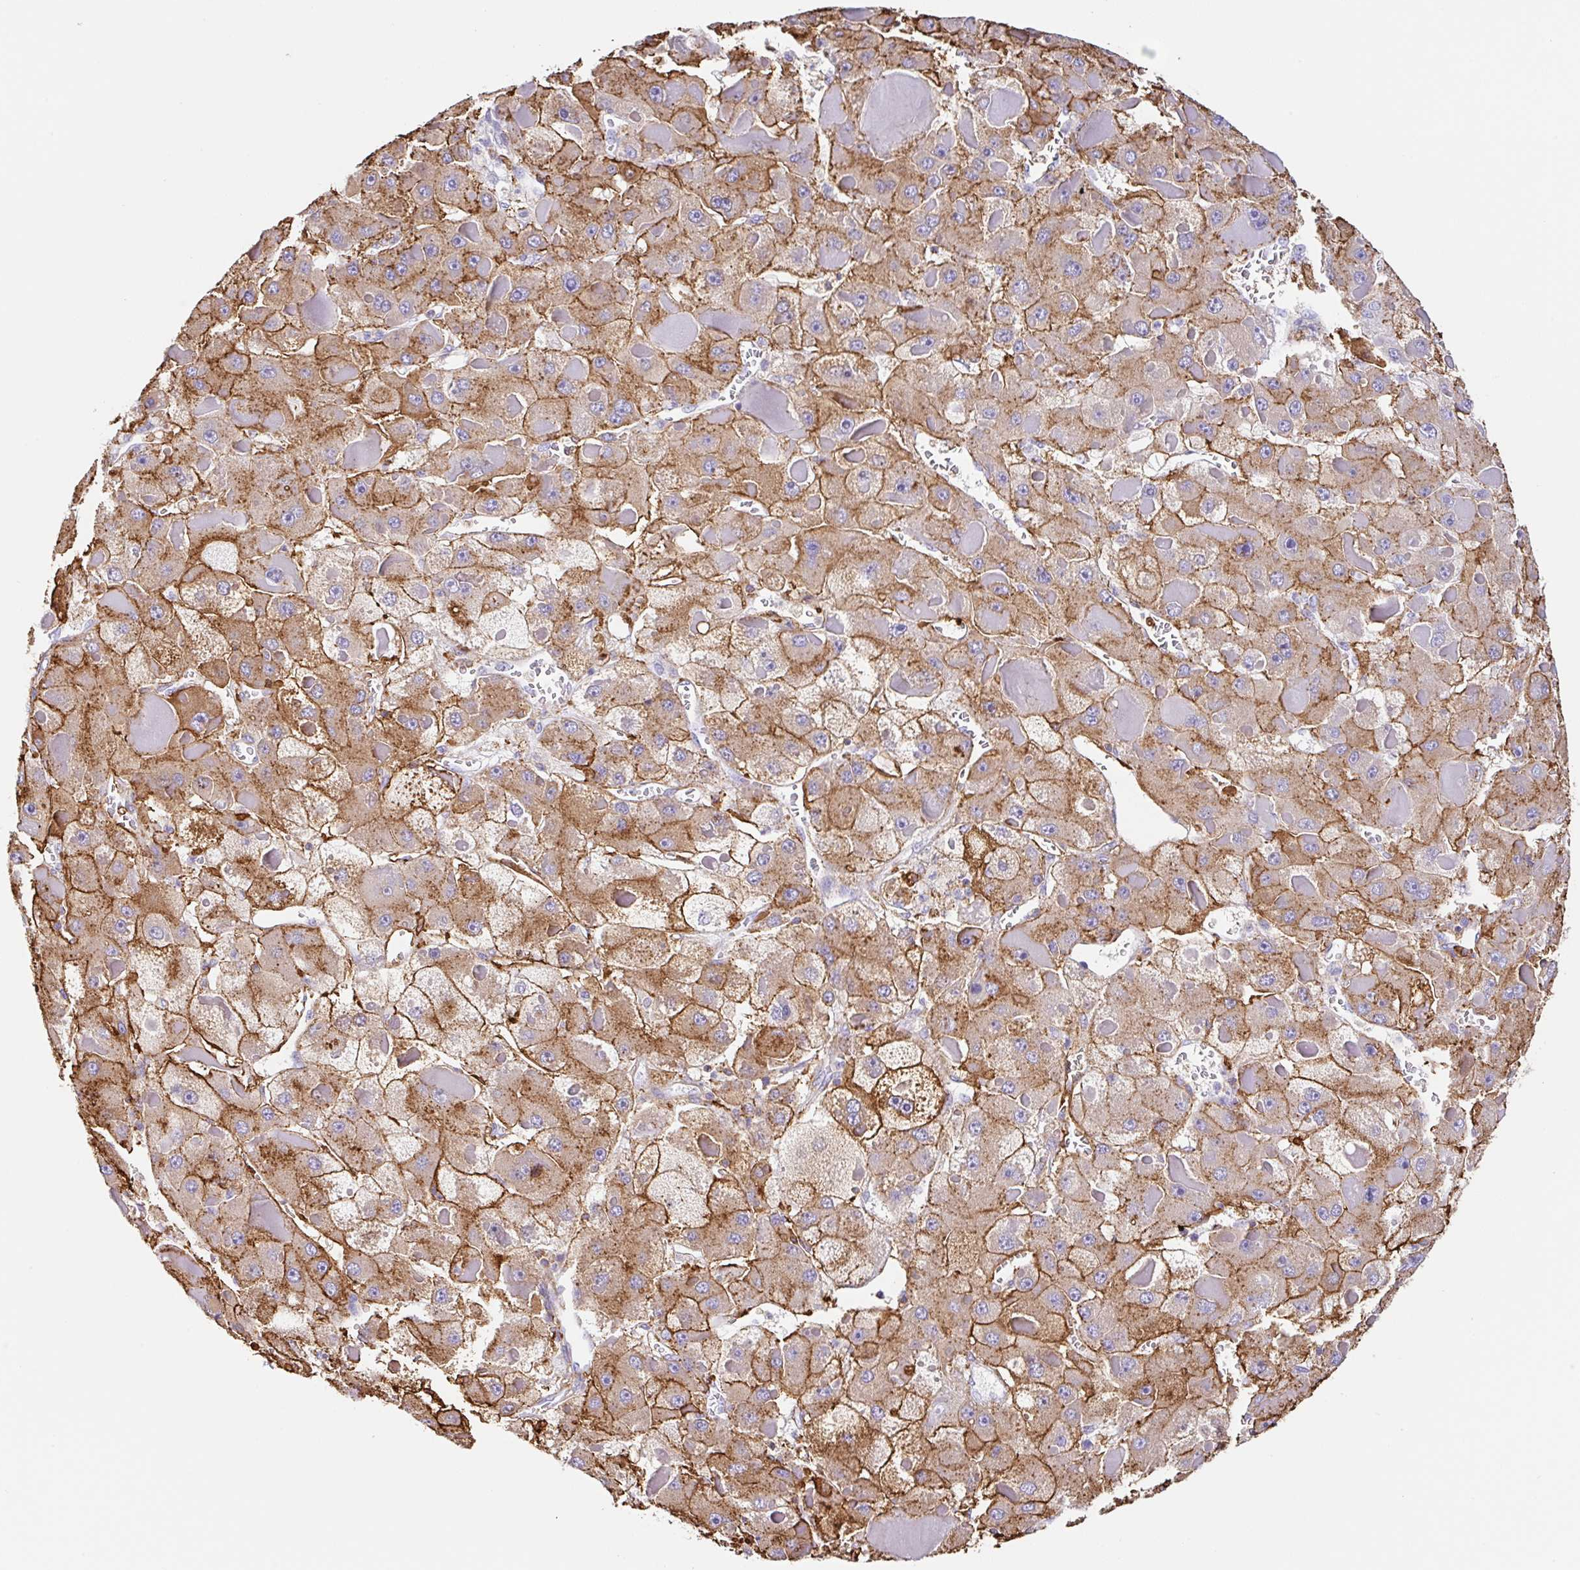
{"staining": {"intensity": "moderate", "quantity": ">75%", "location": "cytoplasmic/membranous"}, "tissue": "liver cancer", "cell_type": "Tumor cells", "image_type": "cancer", "snomed": [{"axis": "morphology", "description": "Carcinoma, Hepatocellular, NOS"}, {"axis": "topography", "description": "Liver"}], "caption": "Hepatocellular carcinoma (liver) stained for a protein (brown) reveals moderate cytoplasmic/membranous positive staining in approximately >75% of tumor cells.", "gene": "MTTP", "patient": {"sex": "female", "age": 73}}